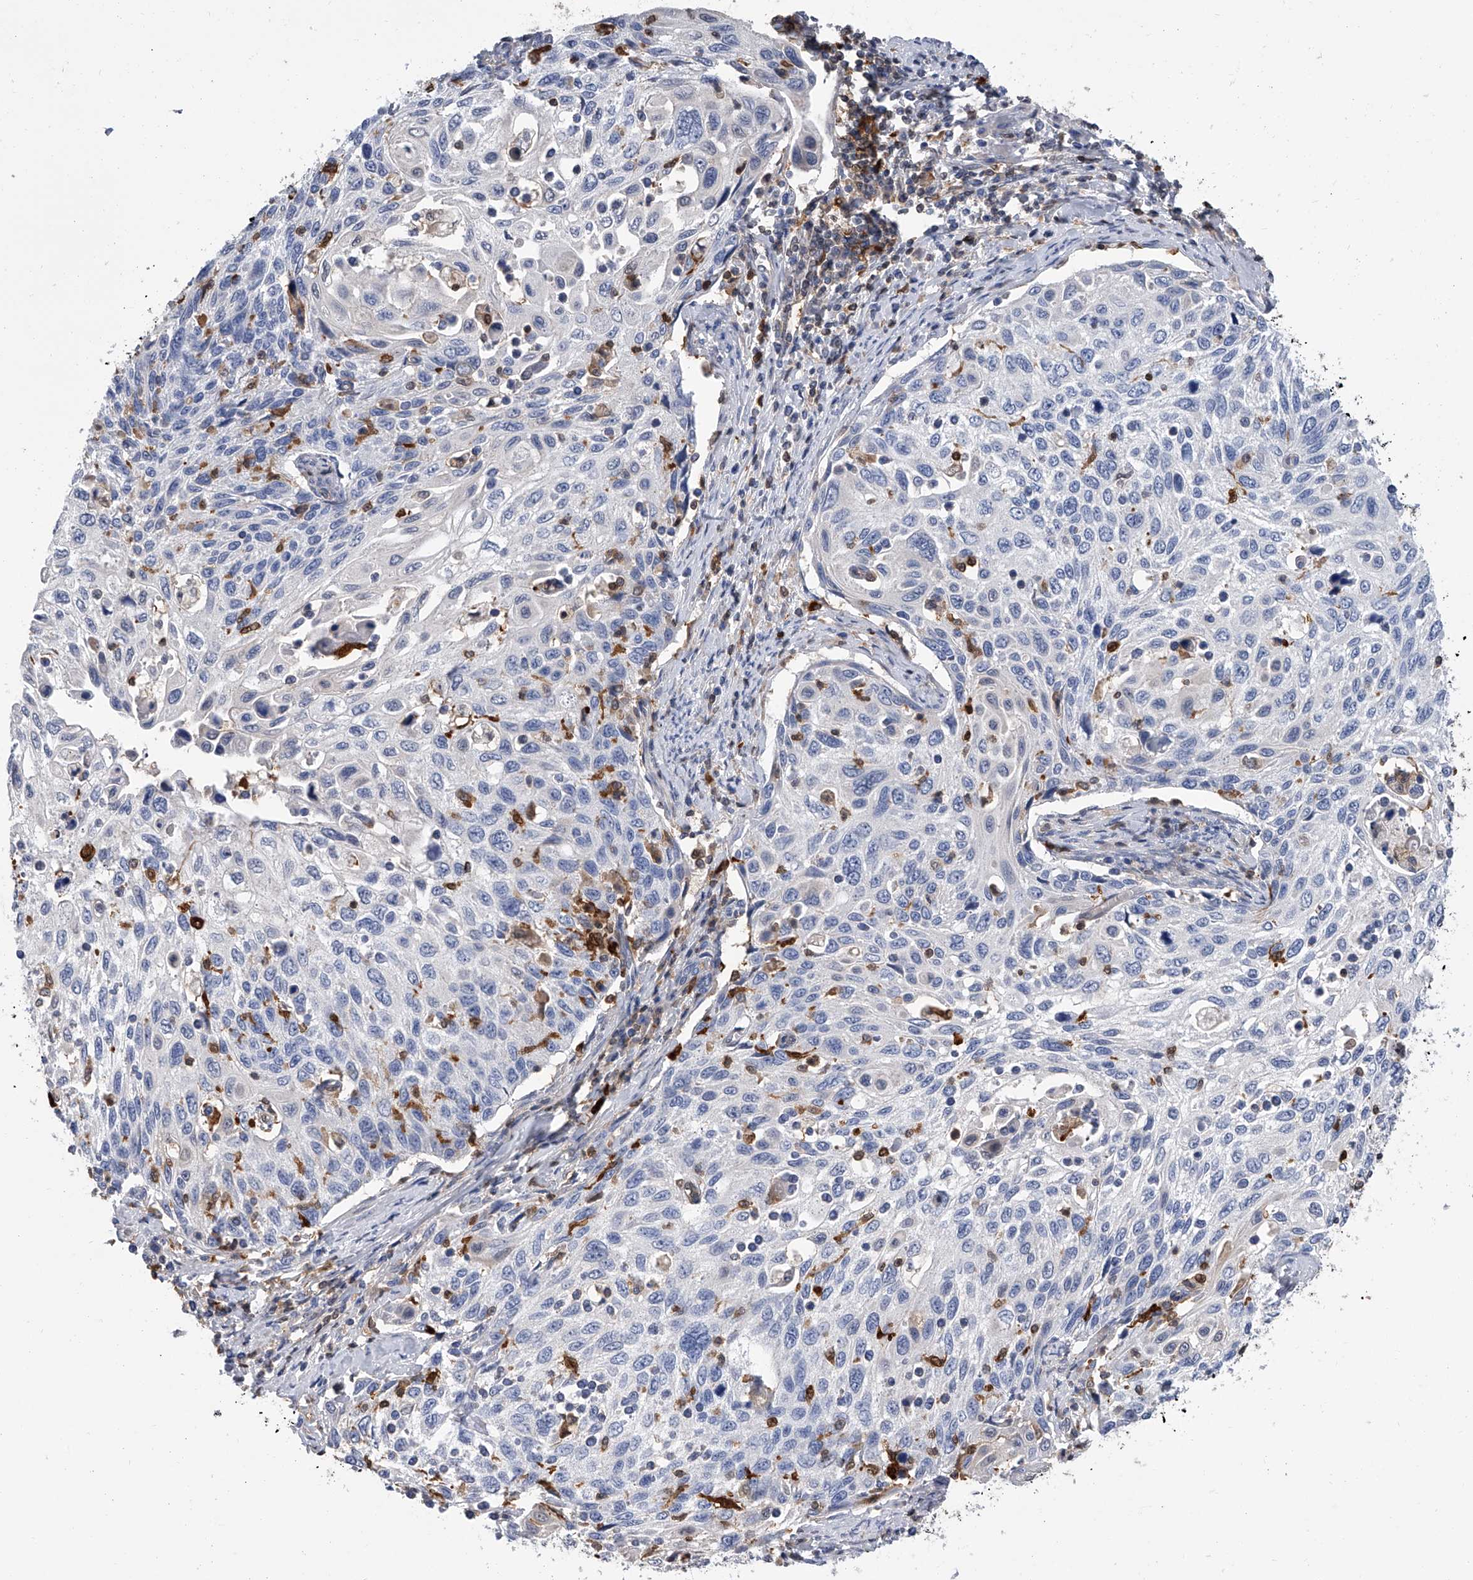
{"staining": {"intensity": "negative", "quantity": "none", "location": "none"}, "tissue": "cervical cancer", "cell_type": "Tumor cells", "image_type": "cancer", "snomed": [{"axis": "morphology", "description": "Squamous cell carcinoma, NOS"}, {"axis": "topography", "description": "Cervix"}], "caption": "This photomicrograph is of cervical cancer (squamous cell carcinoma) stained with immunohistochemistry to label a protein in brown with the nuclei are counter-stained blue. There is no expression in tumor cells.", "gene": "SERPINB9", "patient": {"sex": "female", "age": 70}}